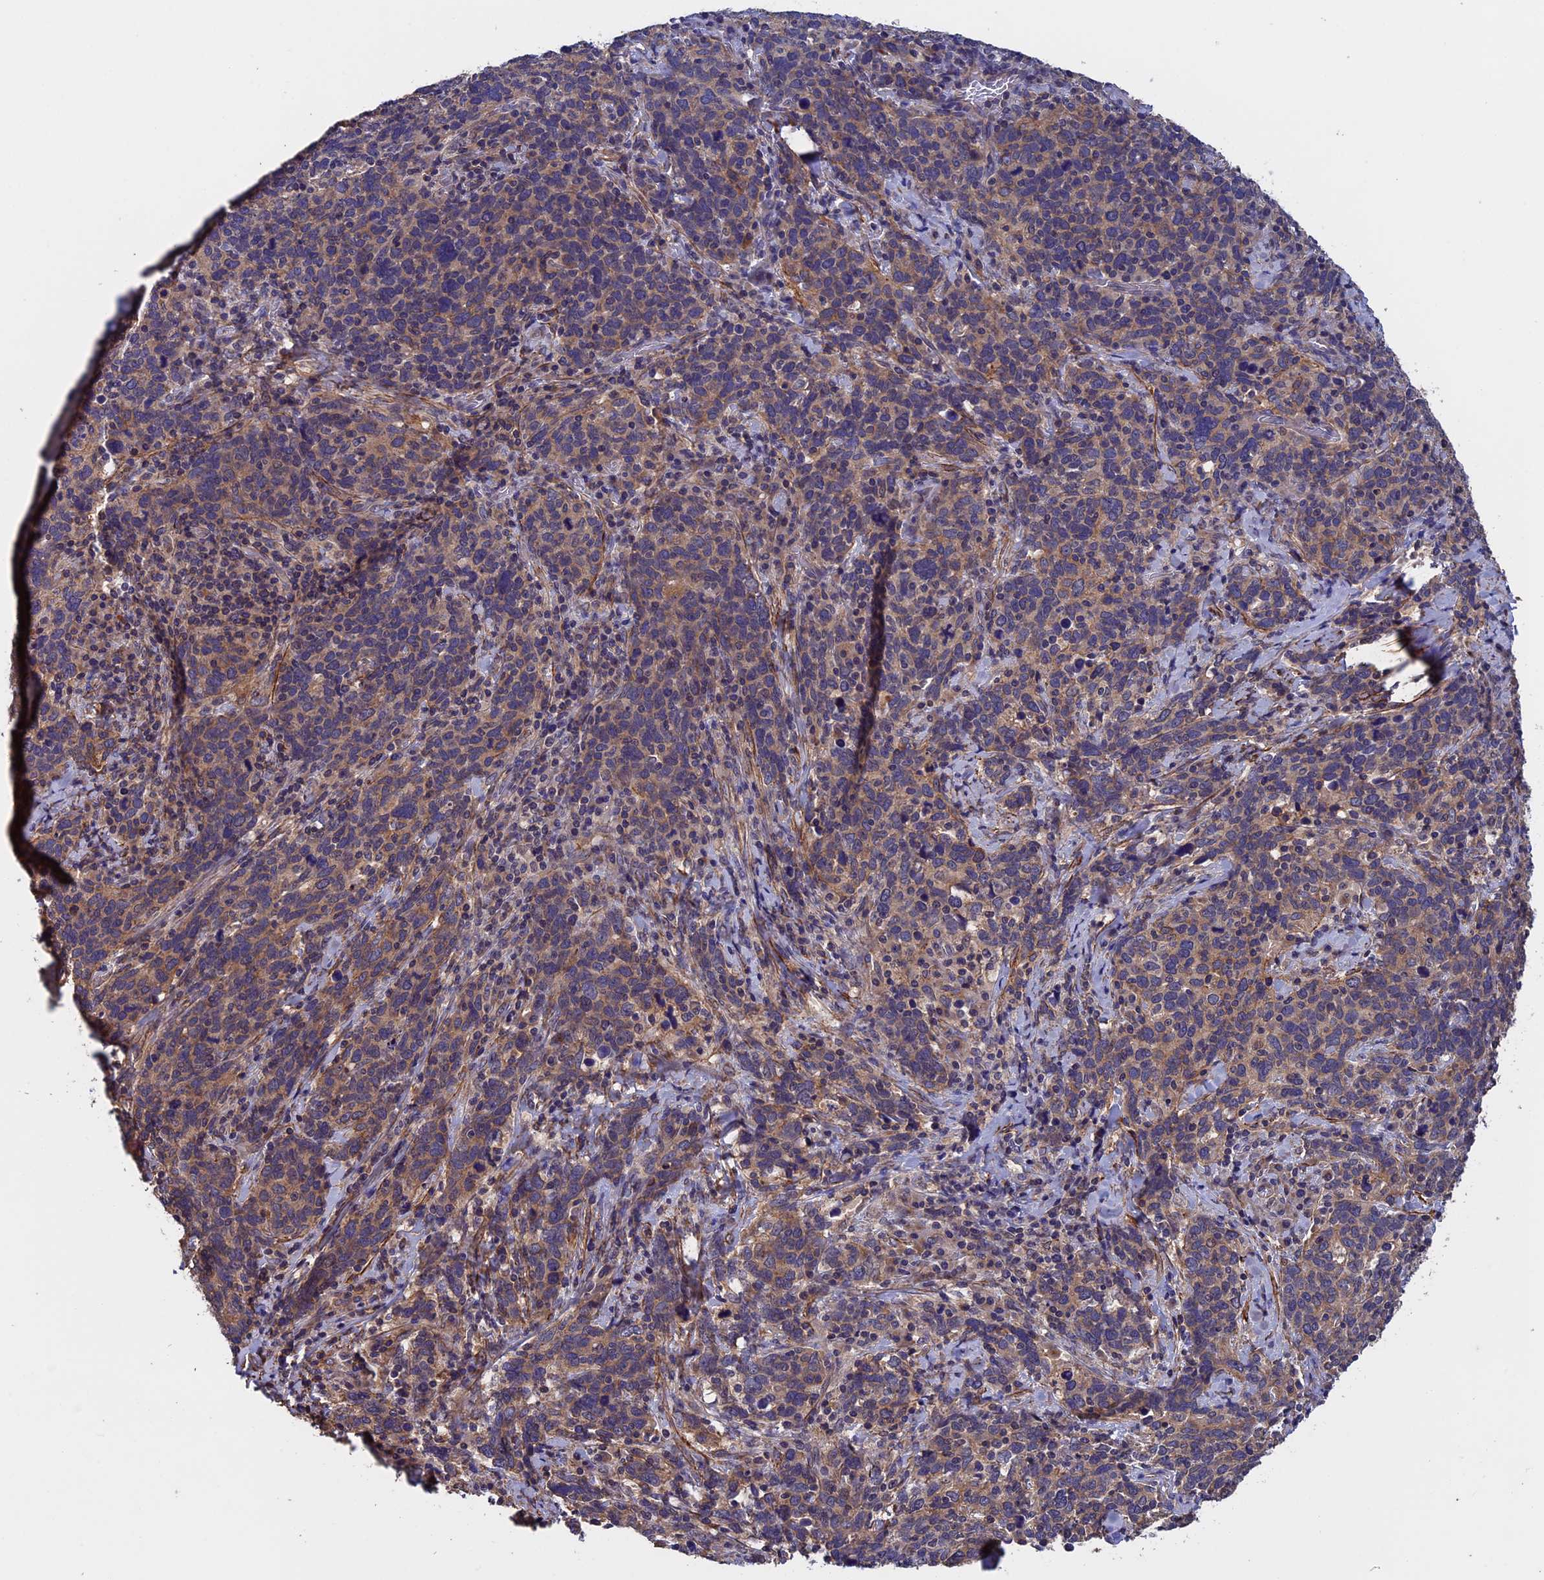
{"staining": {"intensity": "weak", "quantity": "25%-75%", "location": "cytoplasmic/membranous"}, "tissue": "cervical cancer", "cell_type": "Tumor cells", "image_type": "cancer", "snomed": [{"axis": "morphology", "description": "Squamous cell carcinoma, NOS"}, {"axis": "topography", "description": "Cervix"}], "caption": "A low amount of weak cytoplasmic/membranous expression is identified in about 25%-75% of tumor cells in cervical squamous cell carcinoma tissue. (Brightfield microscopy of DAB IHC at high magnification).", "gene": "SLC9A5", "patient": {"sex": "female", "age": 41}}